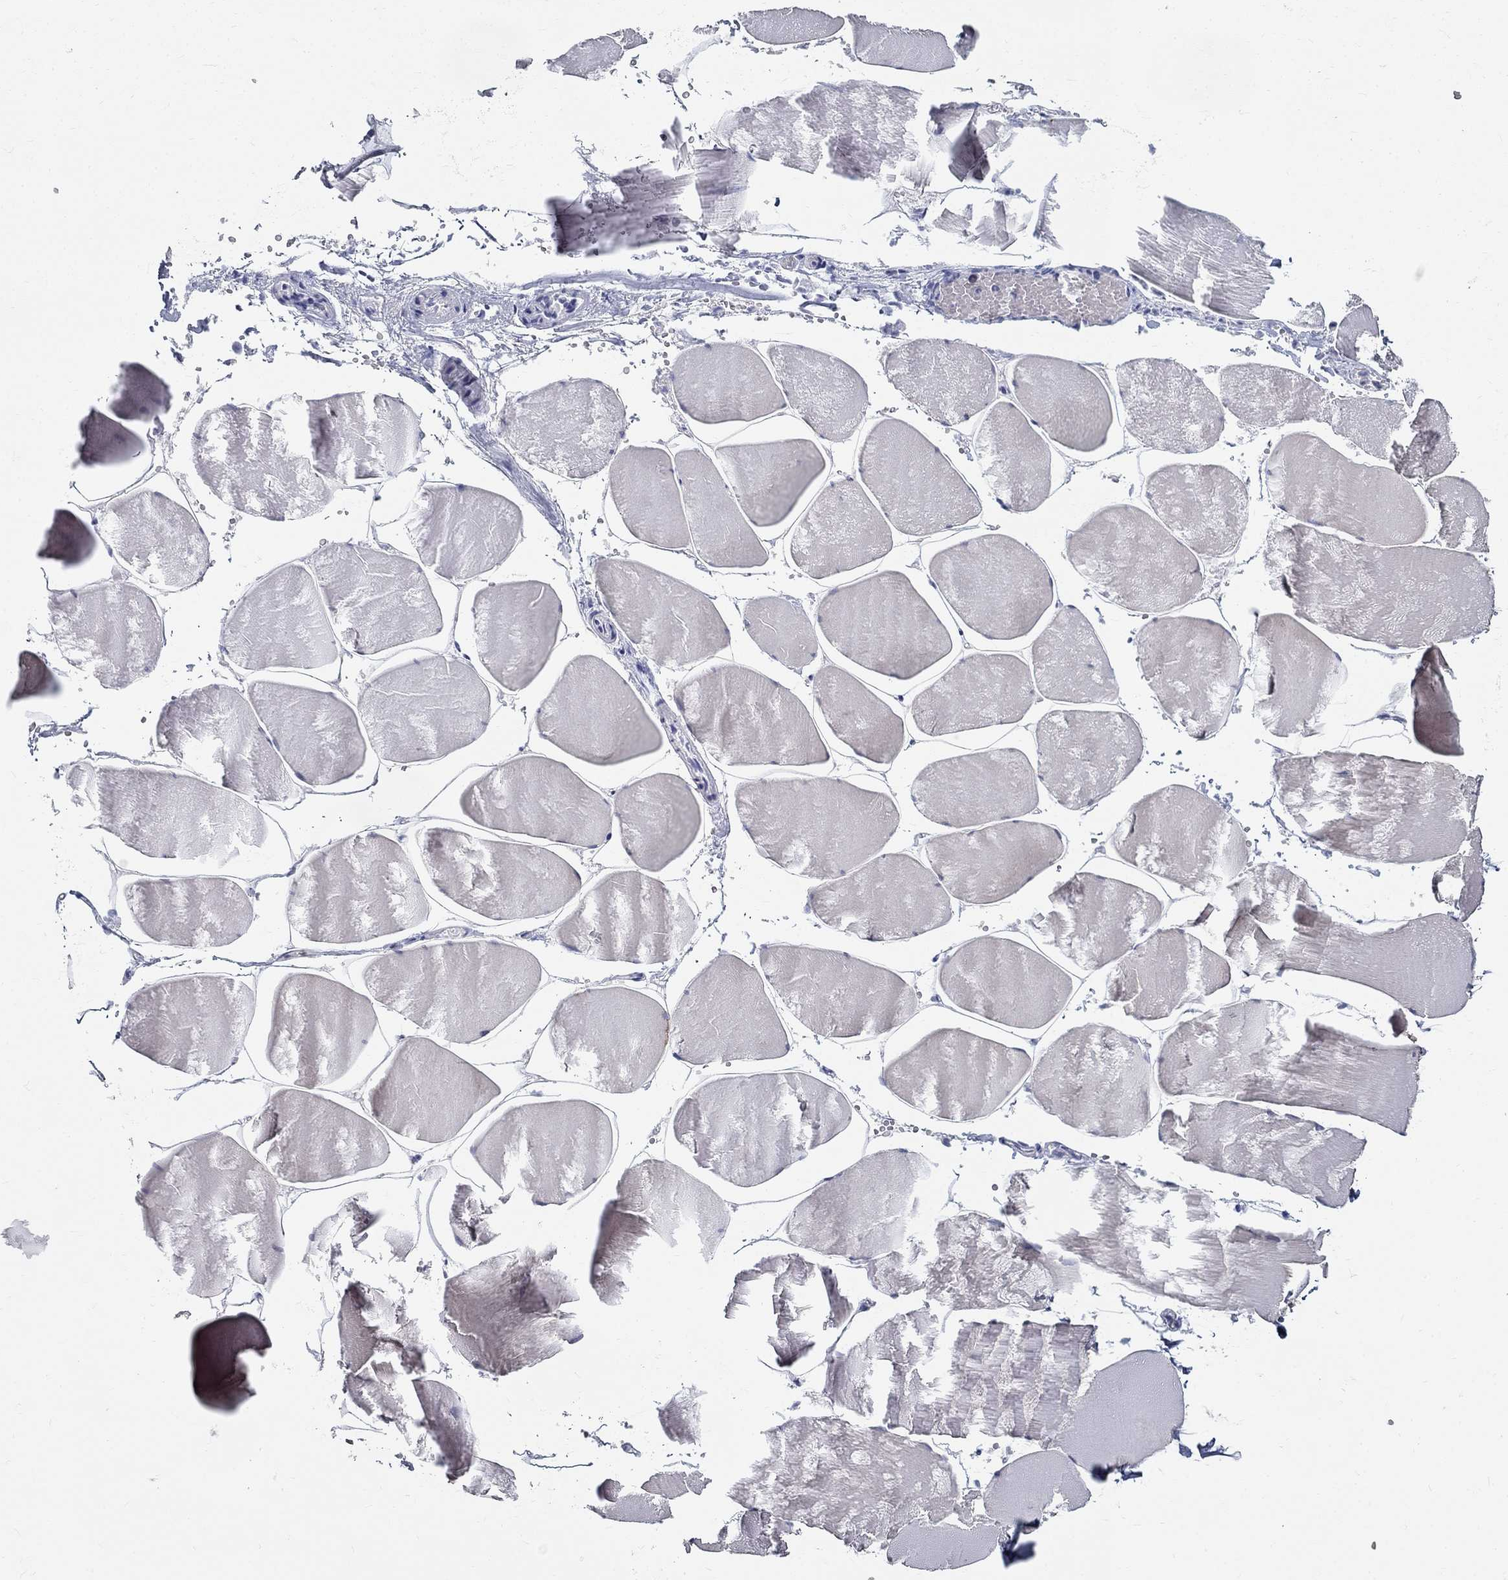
{"staining": {"intensity": "weak", "quantity": "25%-75%", "location": "cytoplasmic/membranous"}, "tissue": "skeletal muscle", "cell_type": "Myocytes", "image_type": "normal", "snomed": [{"axis": "morphology", "description": "Normal tissue, NOS"}, {"axis": "morphology", "description": "Malignant melanoma, Metastatic site"}, {"axis": "topography", "description": "Skeletal muscle"}], "caption": "This image exhibits benign skeletal muscle stained with immunohistochemistry (IHC) to label a protein in brown. The cytoplasmic/membranous of myocytes show weak positivity for the protein. Nuclei are counter-stained blue.", "gene": "ENSG00000290147", "patient": {"sex": "male", "age": 50}}